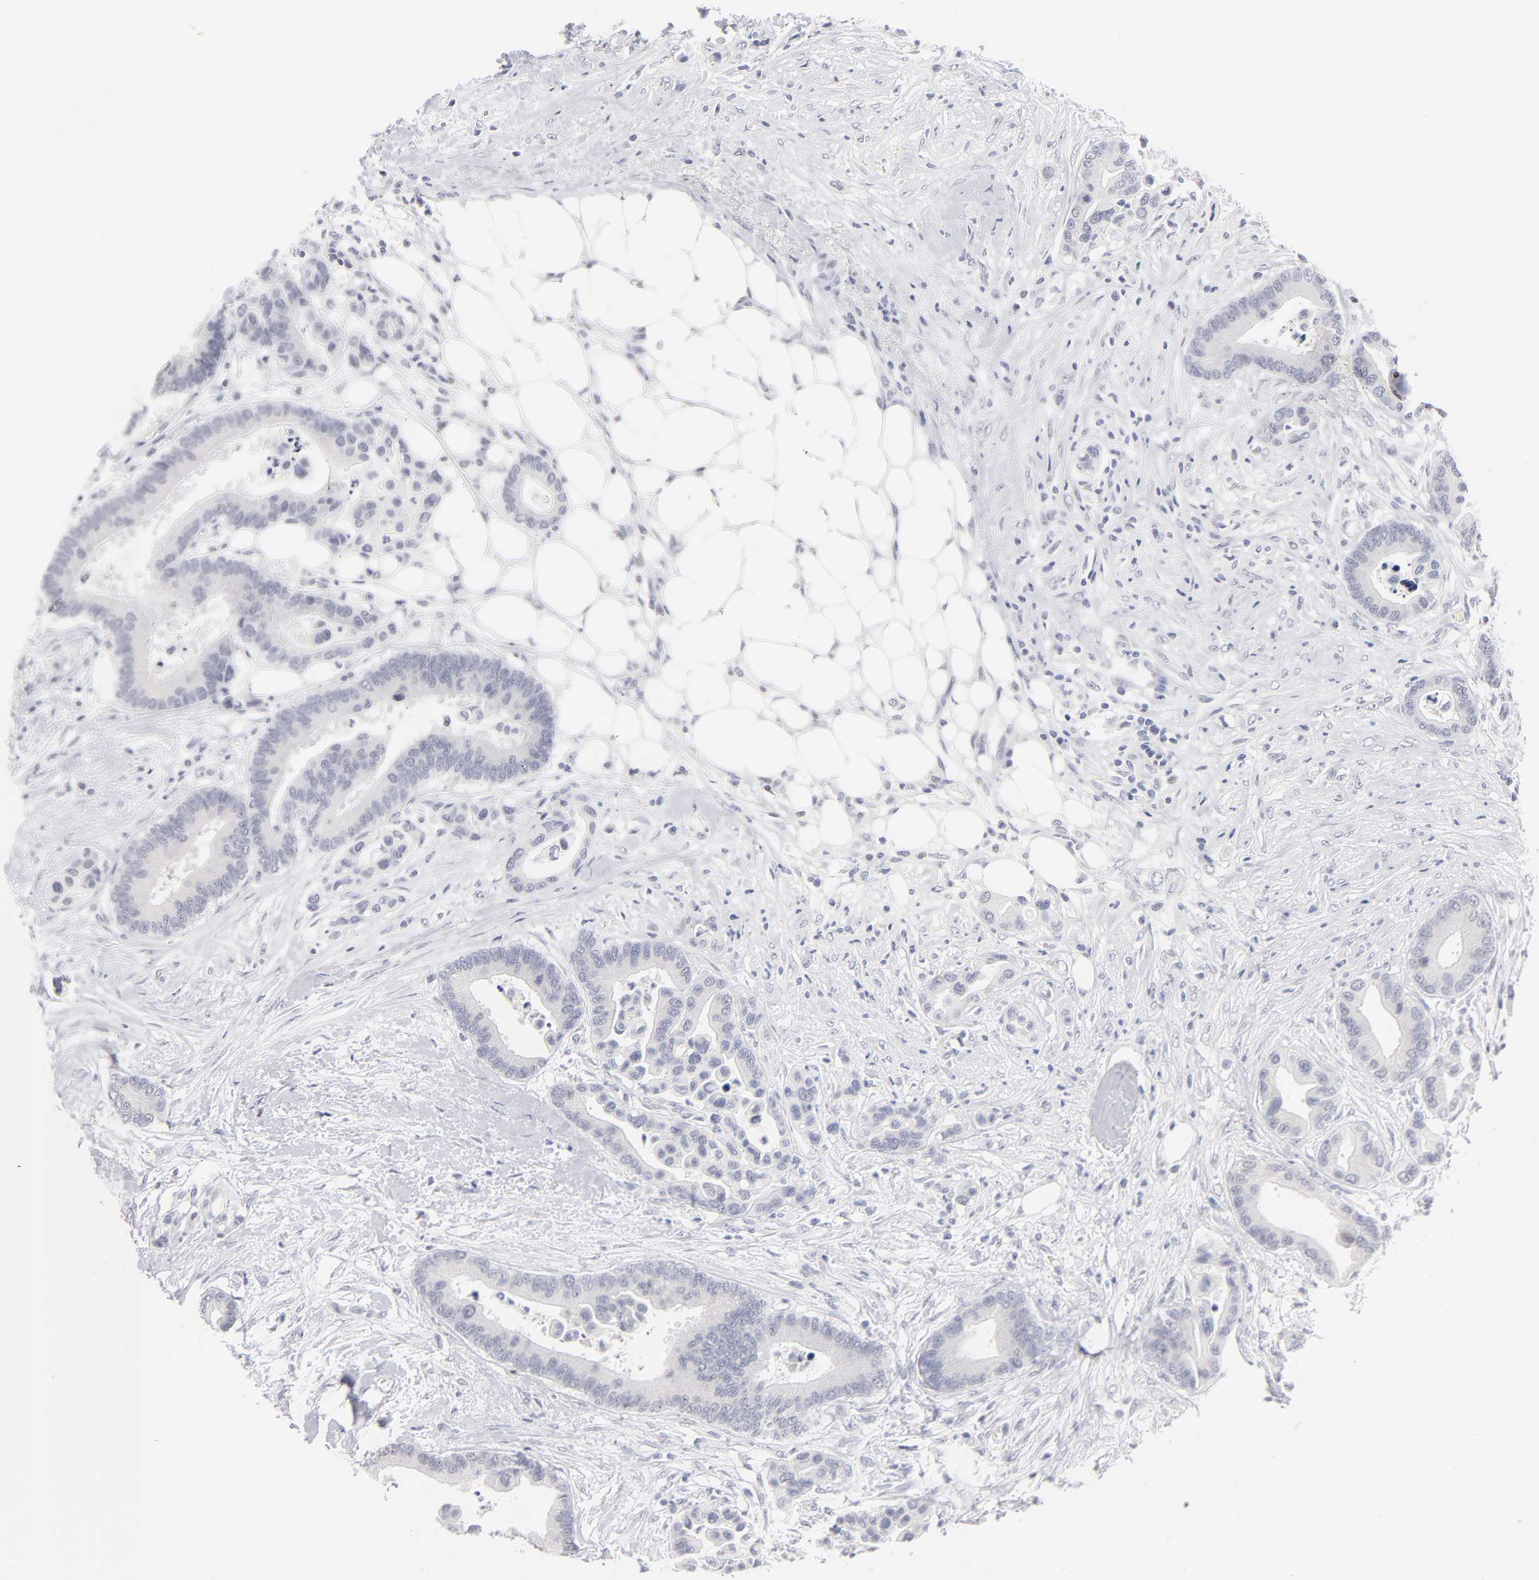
{"staining": {"intensity": "negative", "quantity": "none", "location": "none"}, "tissue": "colorectal cancer", "cell_type": "Tumor cells", "image_type": "cancer", "snomed": [{"axis": "morphology", "description": "Adenocarcinoma, NOS"}, {"axis": "topography", "description": "Colon"}], "caption": "An IHC histopathology image of colorectal cancer (adenocarcinoma) is shown. There is no staining in tumor cells of colorectal cancer (adenocarcinoma).", "gene": "KHNYN", "patient": {"sex": "male", "age": 82}}